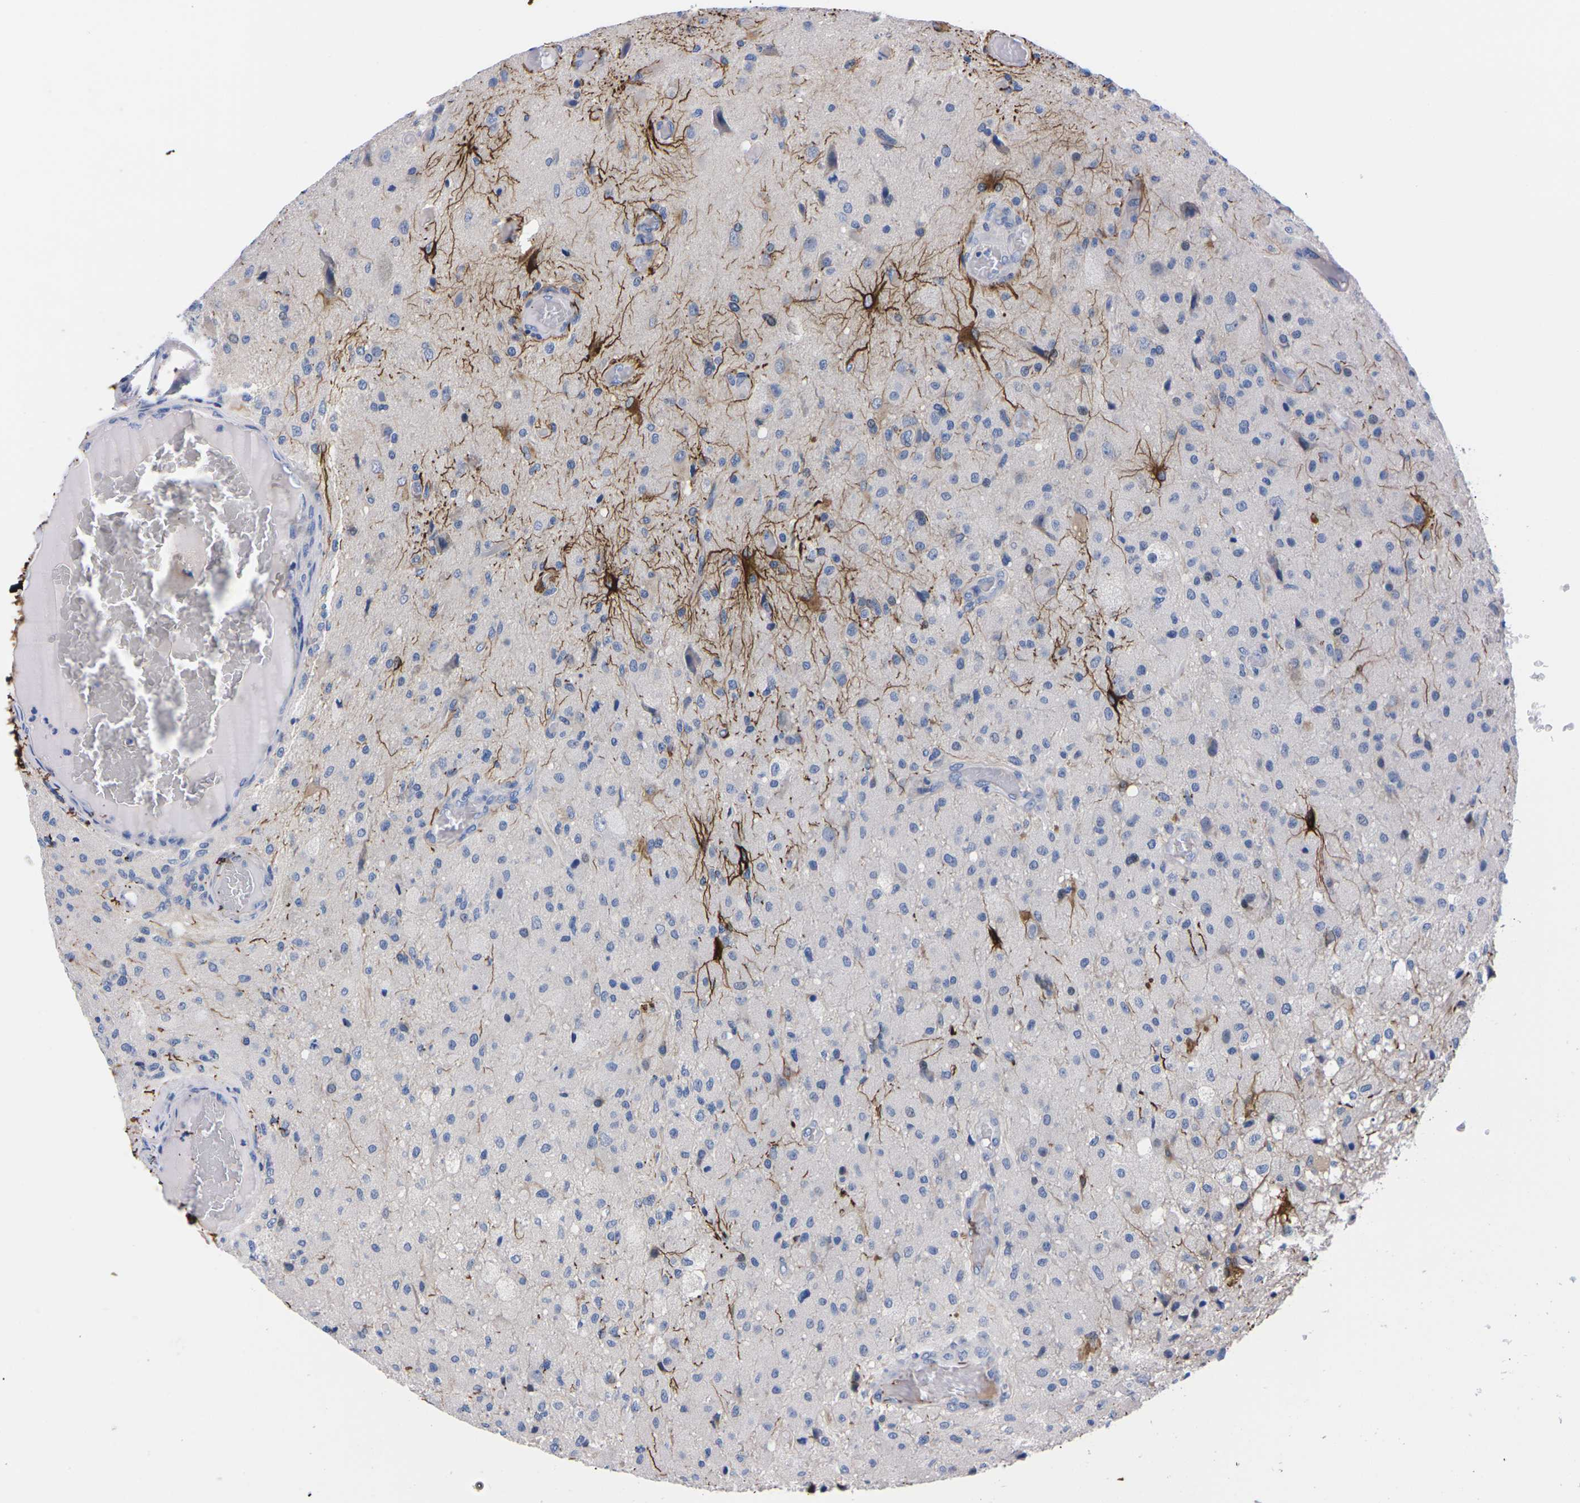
{"staining": {"intensity": "negative", "quantity": "none", "location": "none"}, "tissue": "glioma", "cell_type": "Tumor cells", "image_type": "cancer", "snomed": [{"axis": "morphology", "description": "Normal tissue, NOS"}, {"axis": "morphology", "description": "Glioma, malignant, High grade"}, {"axis": "topography", "description": "Cerebral cortex"}], "caption": "Malignant high-grade glioma was stained to show a protein in brown. There is no significant staining in tumor cells. Brightfield microscopy of immunohistochemistry stained with DAB (3,3'-diaminobenzidine) (brown) and hematoxylin (blue), captured at high magnification.", "gene": "FAM210A", "patient": {"sex": "male", "age": 77}}